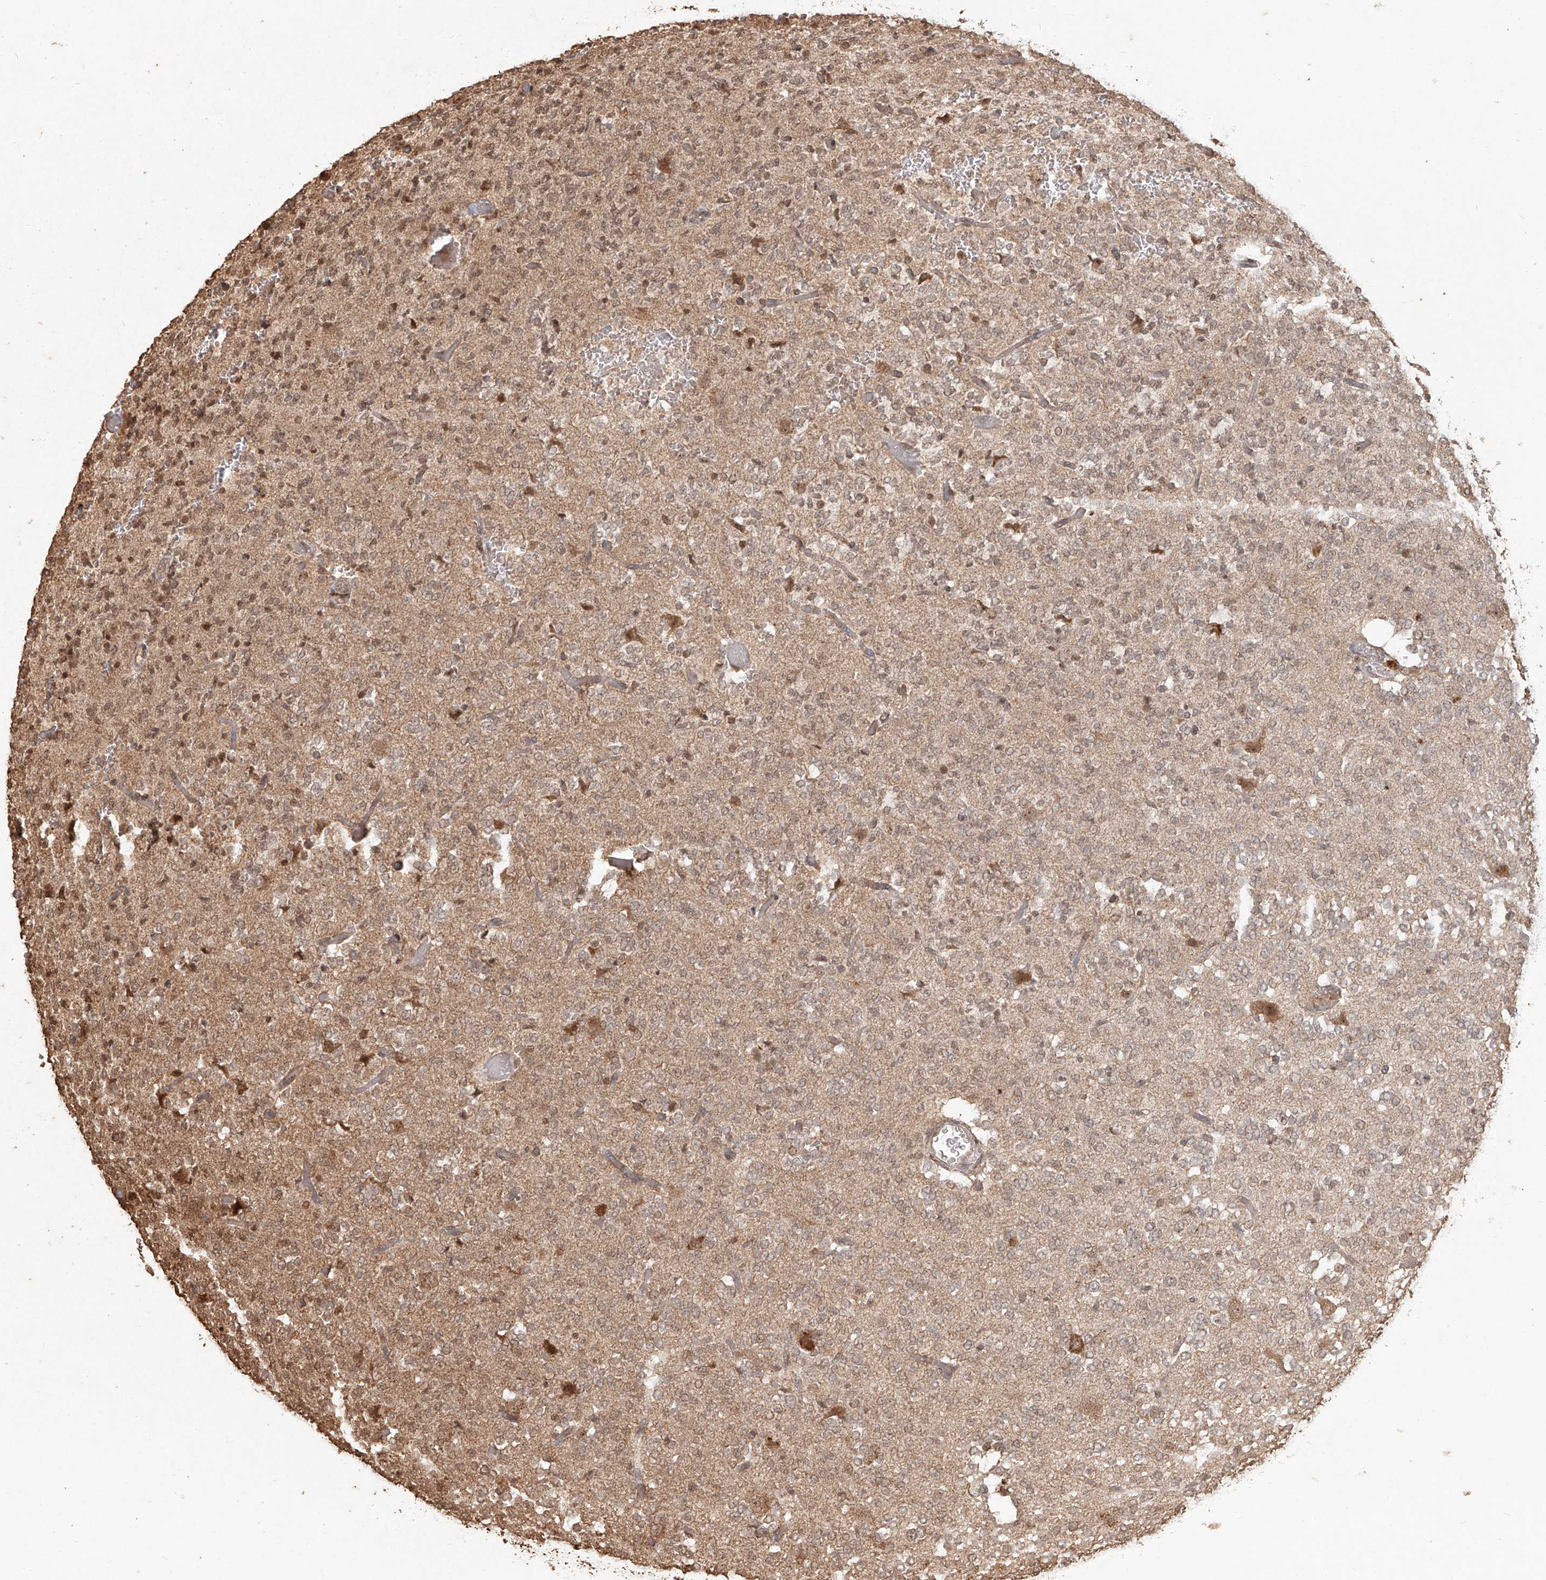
{"staining": {"intensity": "moderate", "quantity": ">75%", "location": "cytoplasmic/membranous,nuclear"}, "tissue": "glioma", "cell_type": "Tumor cells", "image_type": "cancer", "snomed": [{"axis": "morphology", "description": "Glioma, malignant, Low grade"}, {"axis": "topography", "description": "Brain"}], "caption": "Malignant glioma (low-grade) stained for a protein (brown) demonstrates moderate cytoplasmic/membranous and nuclear positive expression in about >75% of tumor cells.", "gene": "UBE2K", "patient": {"sex": "male", "age": 38}}